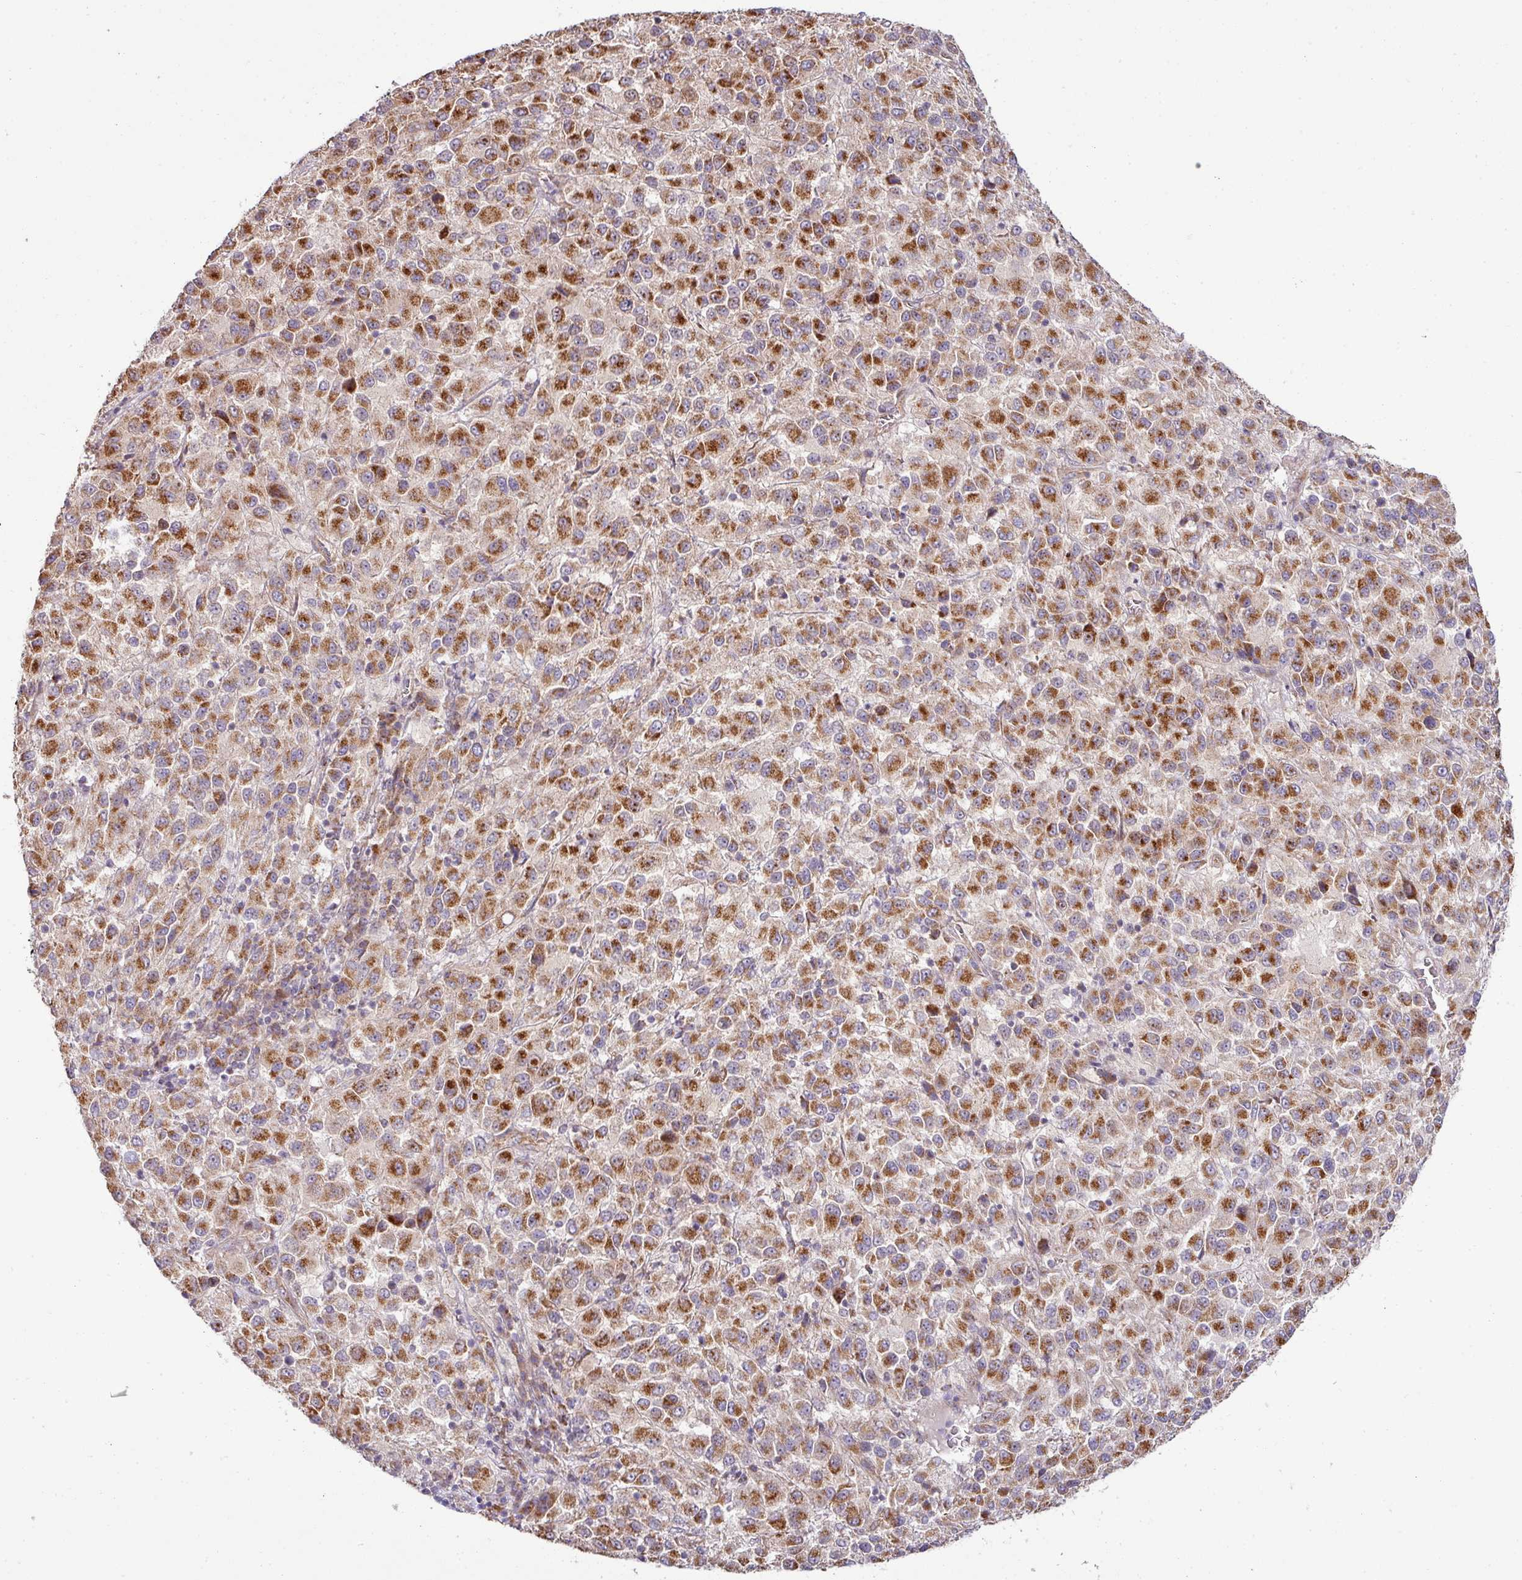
{"staining": {"intensity": "strong", "quantity": ">75%", "location": "cytoplasmic/membranous"}, "tissue": "melanoma", "cell_type": "Tumor cells", "image_type": "cancer", "snomed": [{"axis": "morphology", "description": "Malignant melanoma, Metastatic site"}, {"axis": "topography", "description": "Lung"}], "caption": "High-magnification brightfield microscopy of melanoma stained with DAB (3,3'-diaminobenzidine) (brown) and counterstained with hematoxylin (blue). tumor cells exhibit strong cytoplasmic/membranous expression is appreciated in approximately>75% of cells.", "gene": "TIMMDC1", "patient": {"sex": "male", "age": 64}}